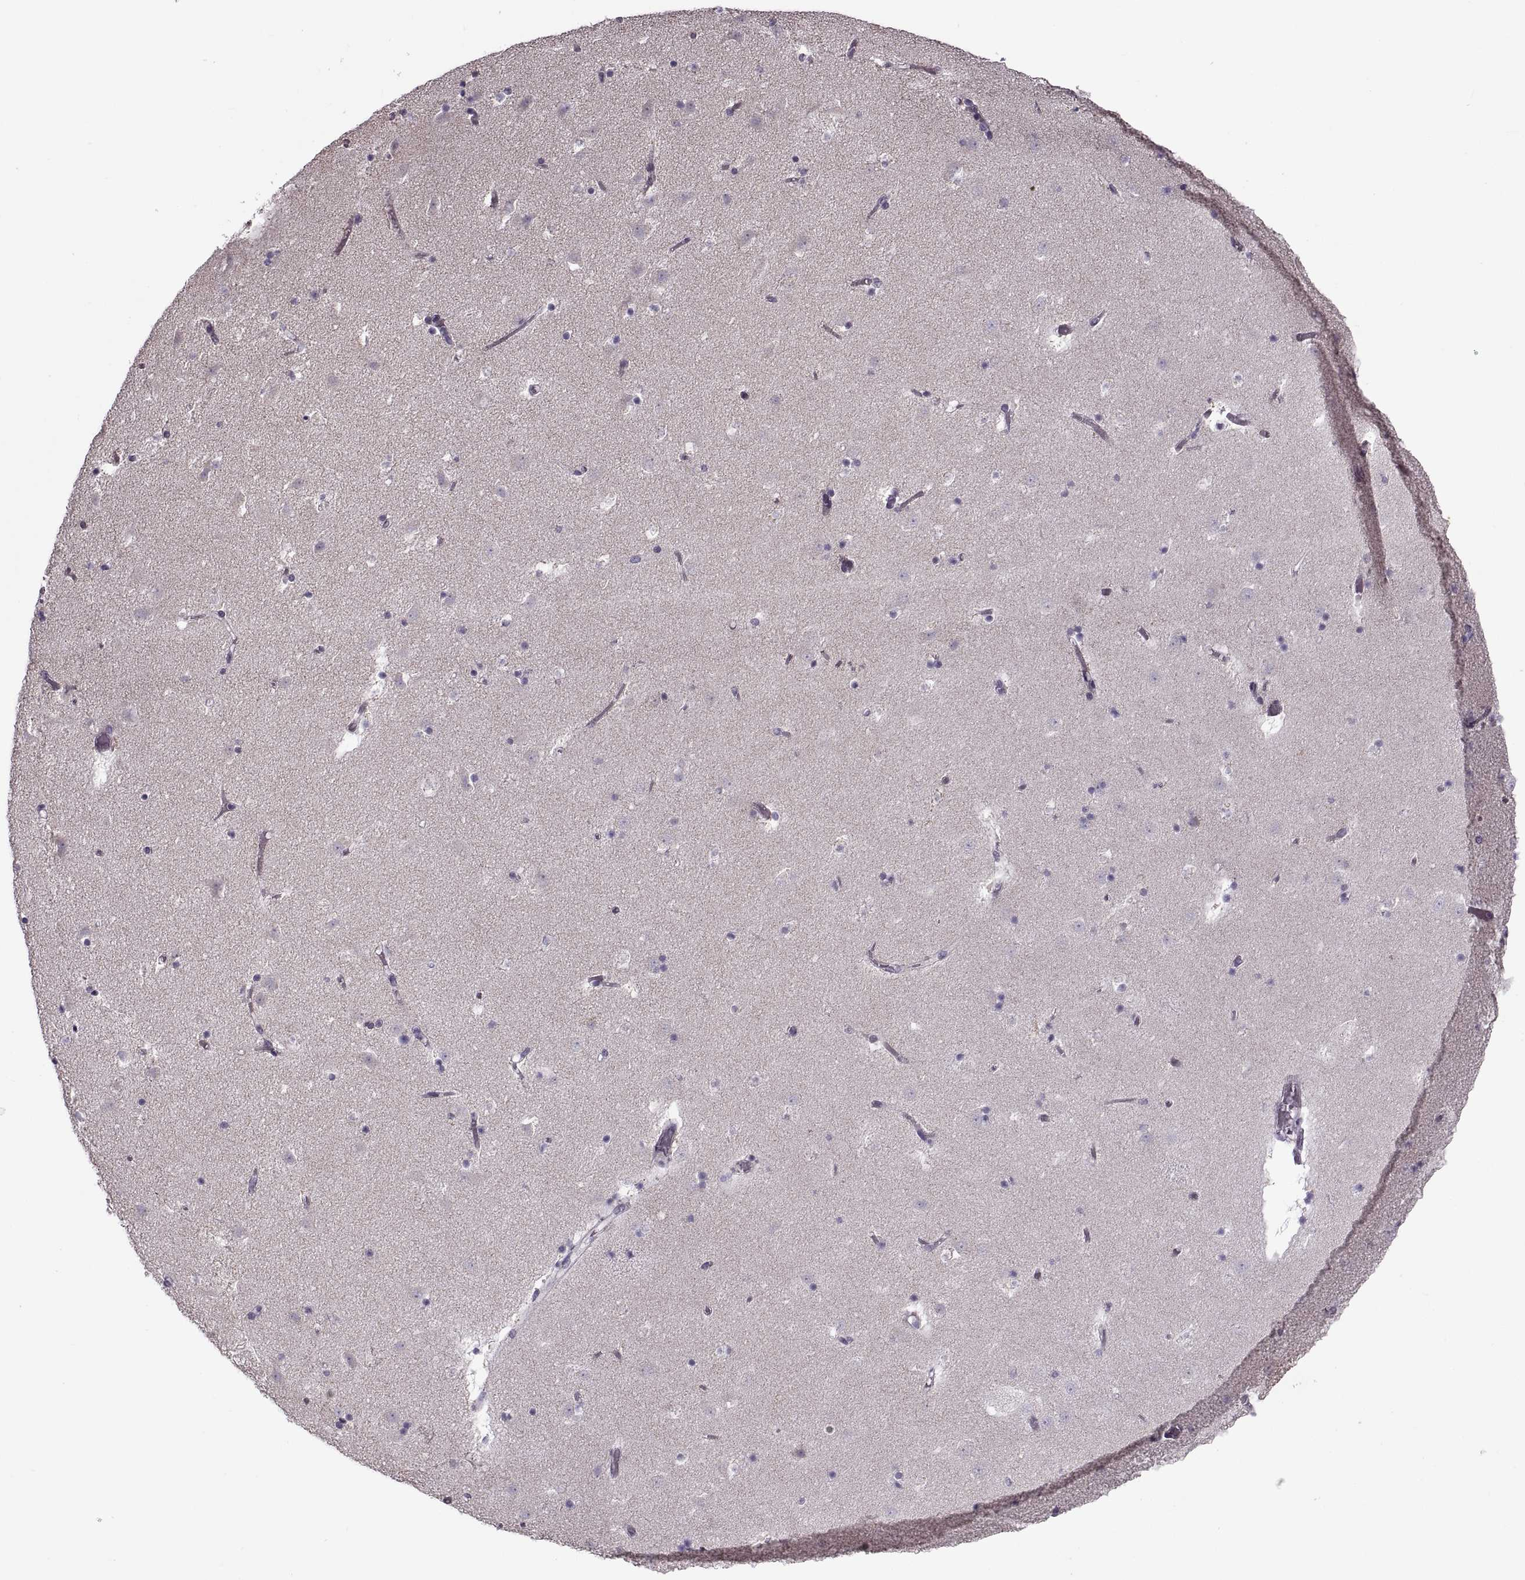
{"staining": {"intensity": "negative", "quantity": "none", "location": "none"}, "tissue": "caudate", "cell_type": "Glial cells", "image_type": "normal", "snomed": [{"axis": "morphology", "description": "Normal tissue, NOS"}, {"axis": "topography", "description": "Lateral ventricle wall"}], "caption": "An immunohistochemistry (IHC) image of normal caudate is shown. There is no staining in glial cells of caudate.", "gene": "PRSS37", "patient": {"sex": "female", "age": 42}}